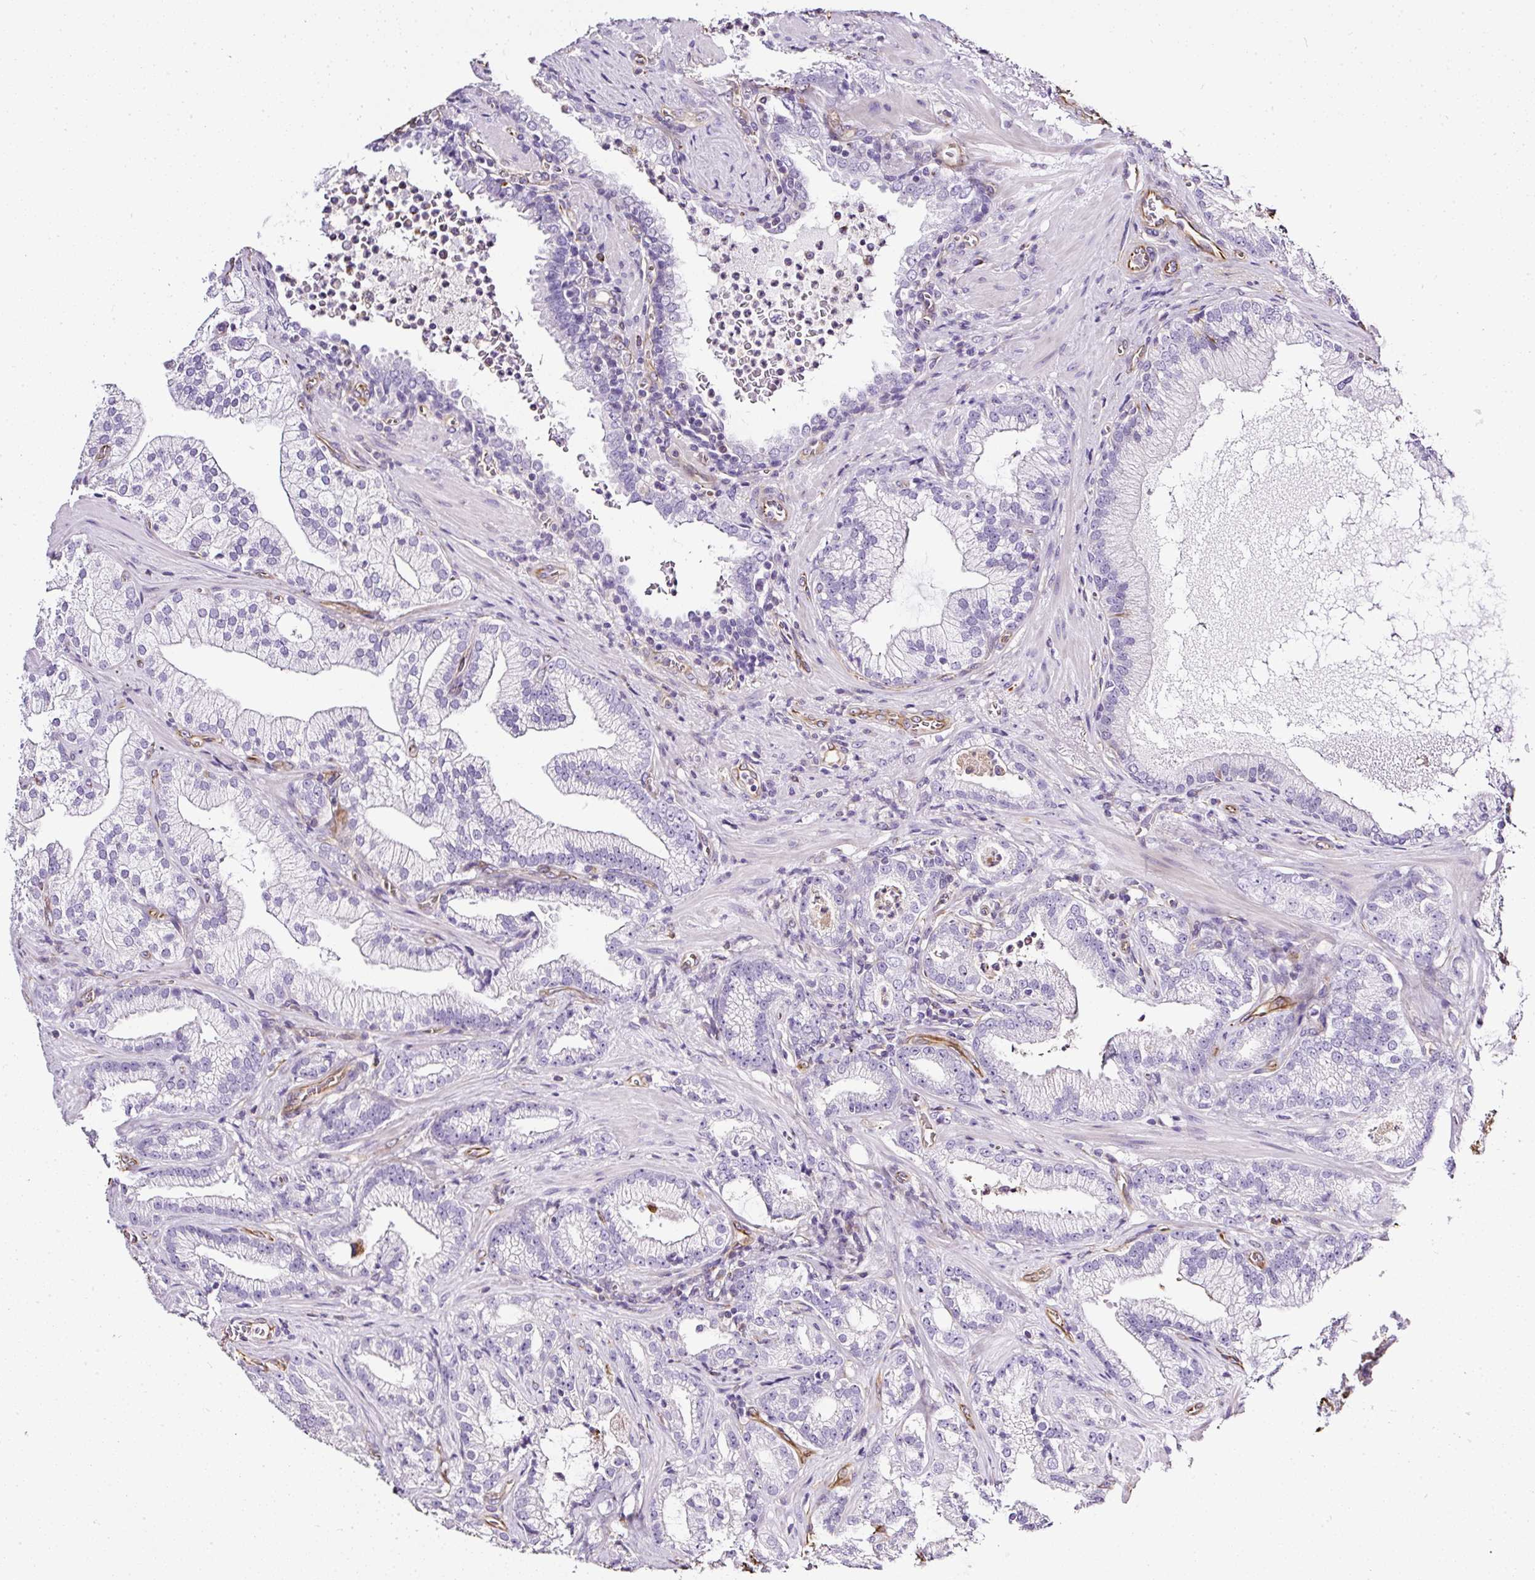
{"staining": {"intensity": "negative", "quantity": "none", "location": "none"}, "tissue": "prostate cancer", "cell_type": "Tumor cells", "image_type": "cancer", "snomed": [{"axis": "morphology", "description": "Adenocarcinoma, High grade"}, {"axis": "topography", "description": "Prostate"}], "caption": "This is an immunohistochemistry (IHC) photomicrograph of human prostate cancer. There is no expression in tumor cells.", "gene": "PLS1", "patient": {"sex": "male", "age": 68}}